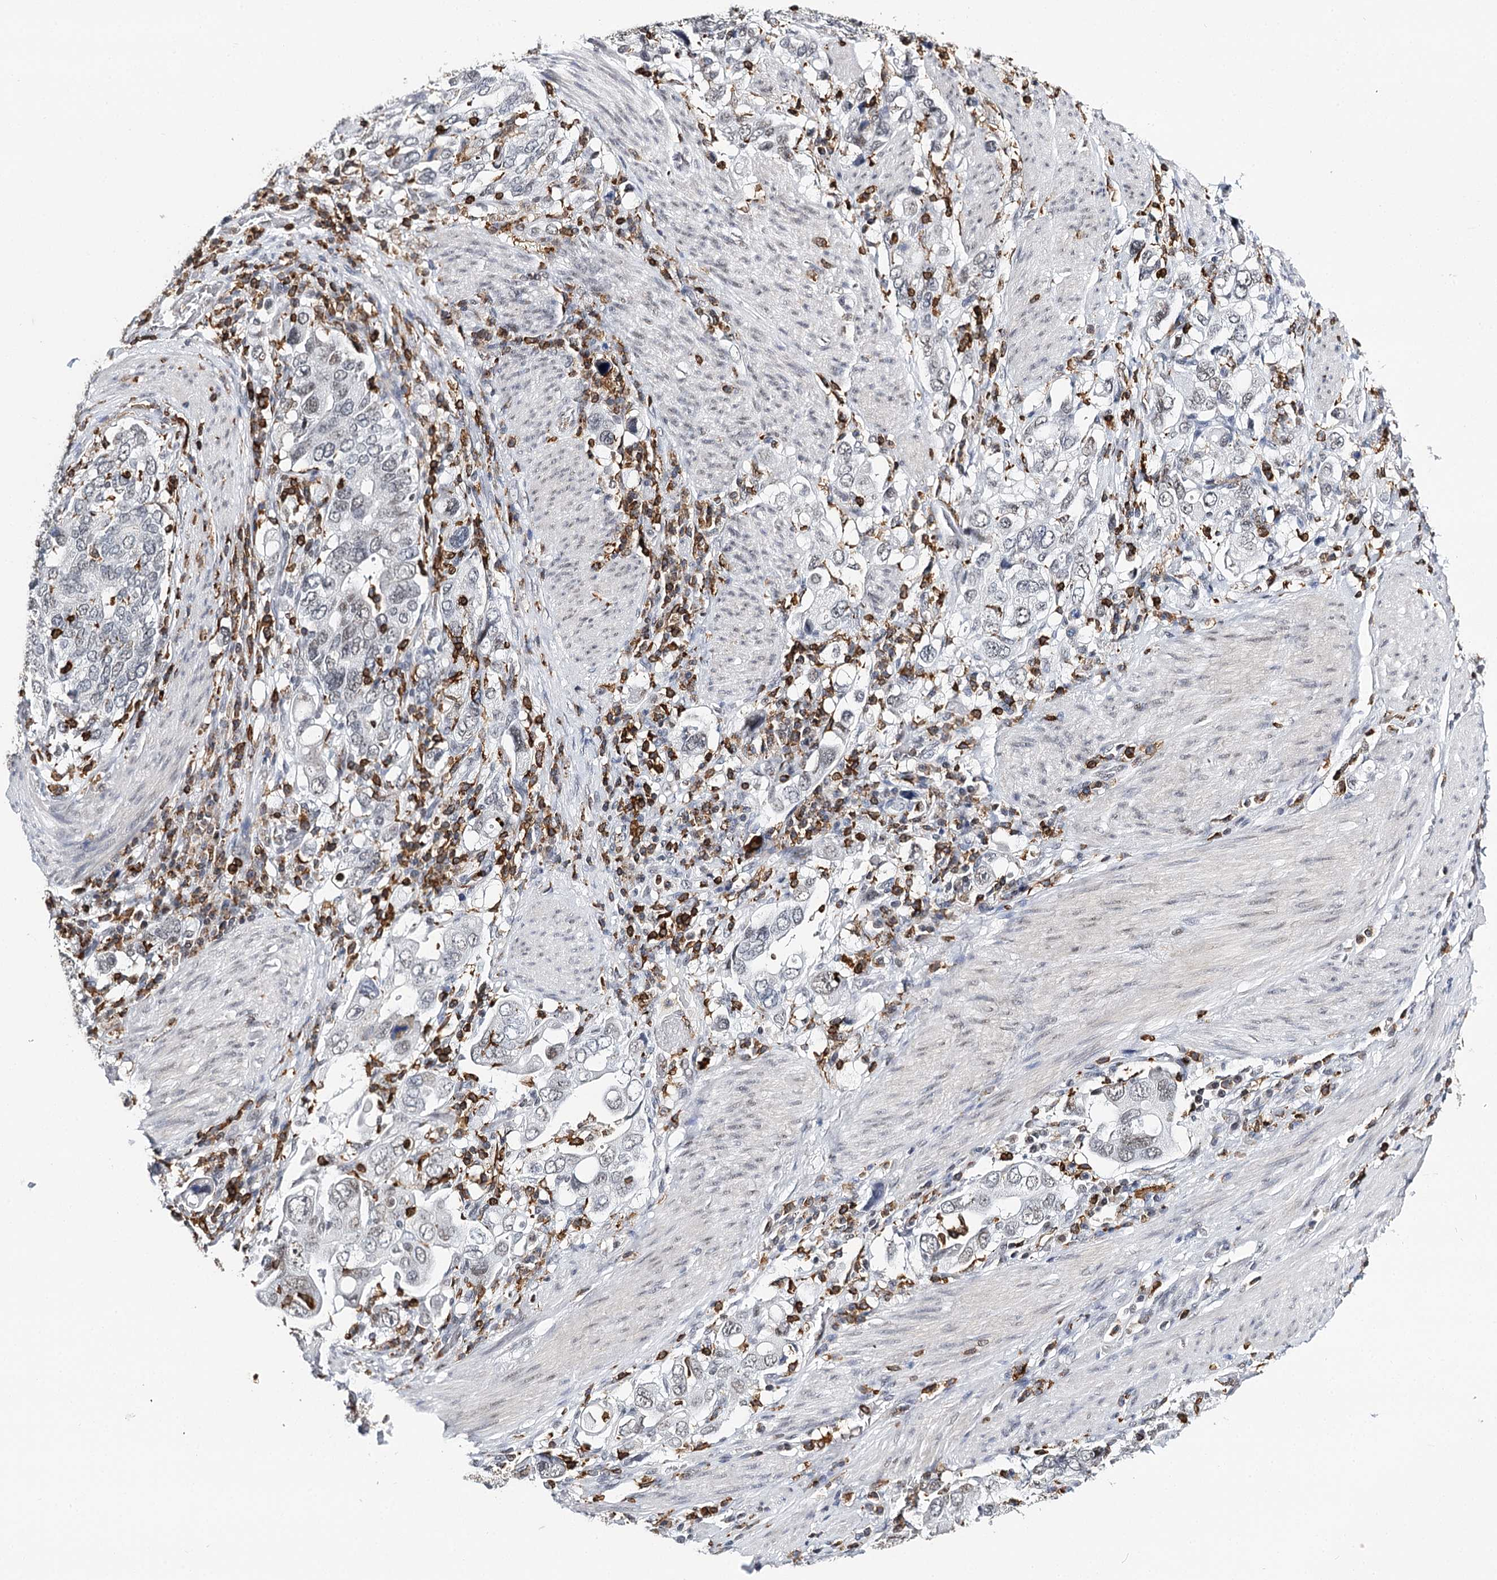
{"staining": {"intensity": "negative", "quantity": "none", "location": "none"}, "tissue": "stomach cancer", "cell_type": "Tumor cells", "image_type": "cancer", "snomed": [{"axis": "morphology", "description": "Adenocarcinoma, NOS"}, {"axis": "topography", "description": "Stomach, upper"}], "caption": "High magnification brightfield microscopy of stomach cancer stained with DAB (3,3'-diaminobenzidine) (brown) and counterstained with hematoxylin (blue): tumor cells show no significant staining.", "gene": "BARD1", "patient": {"sex": "male", "age": 62}}